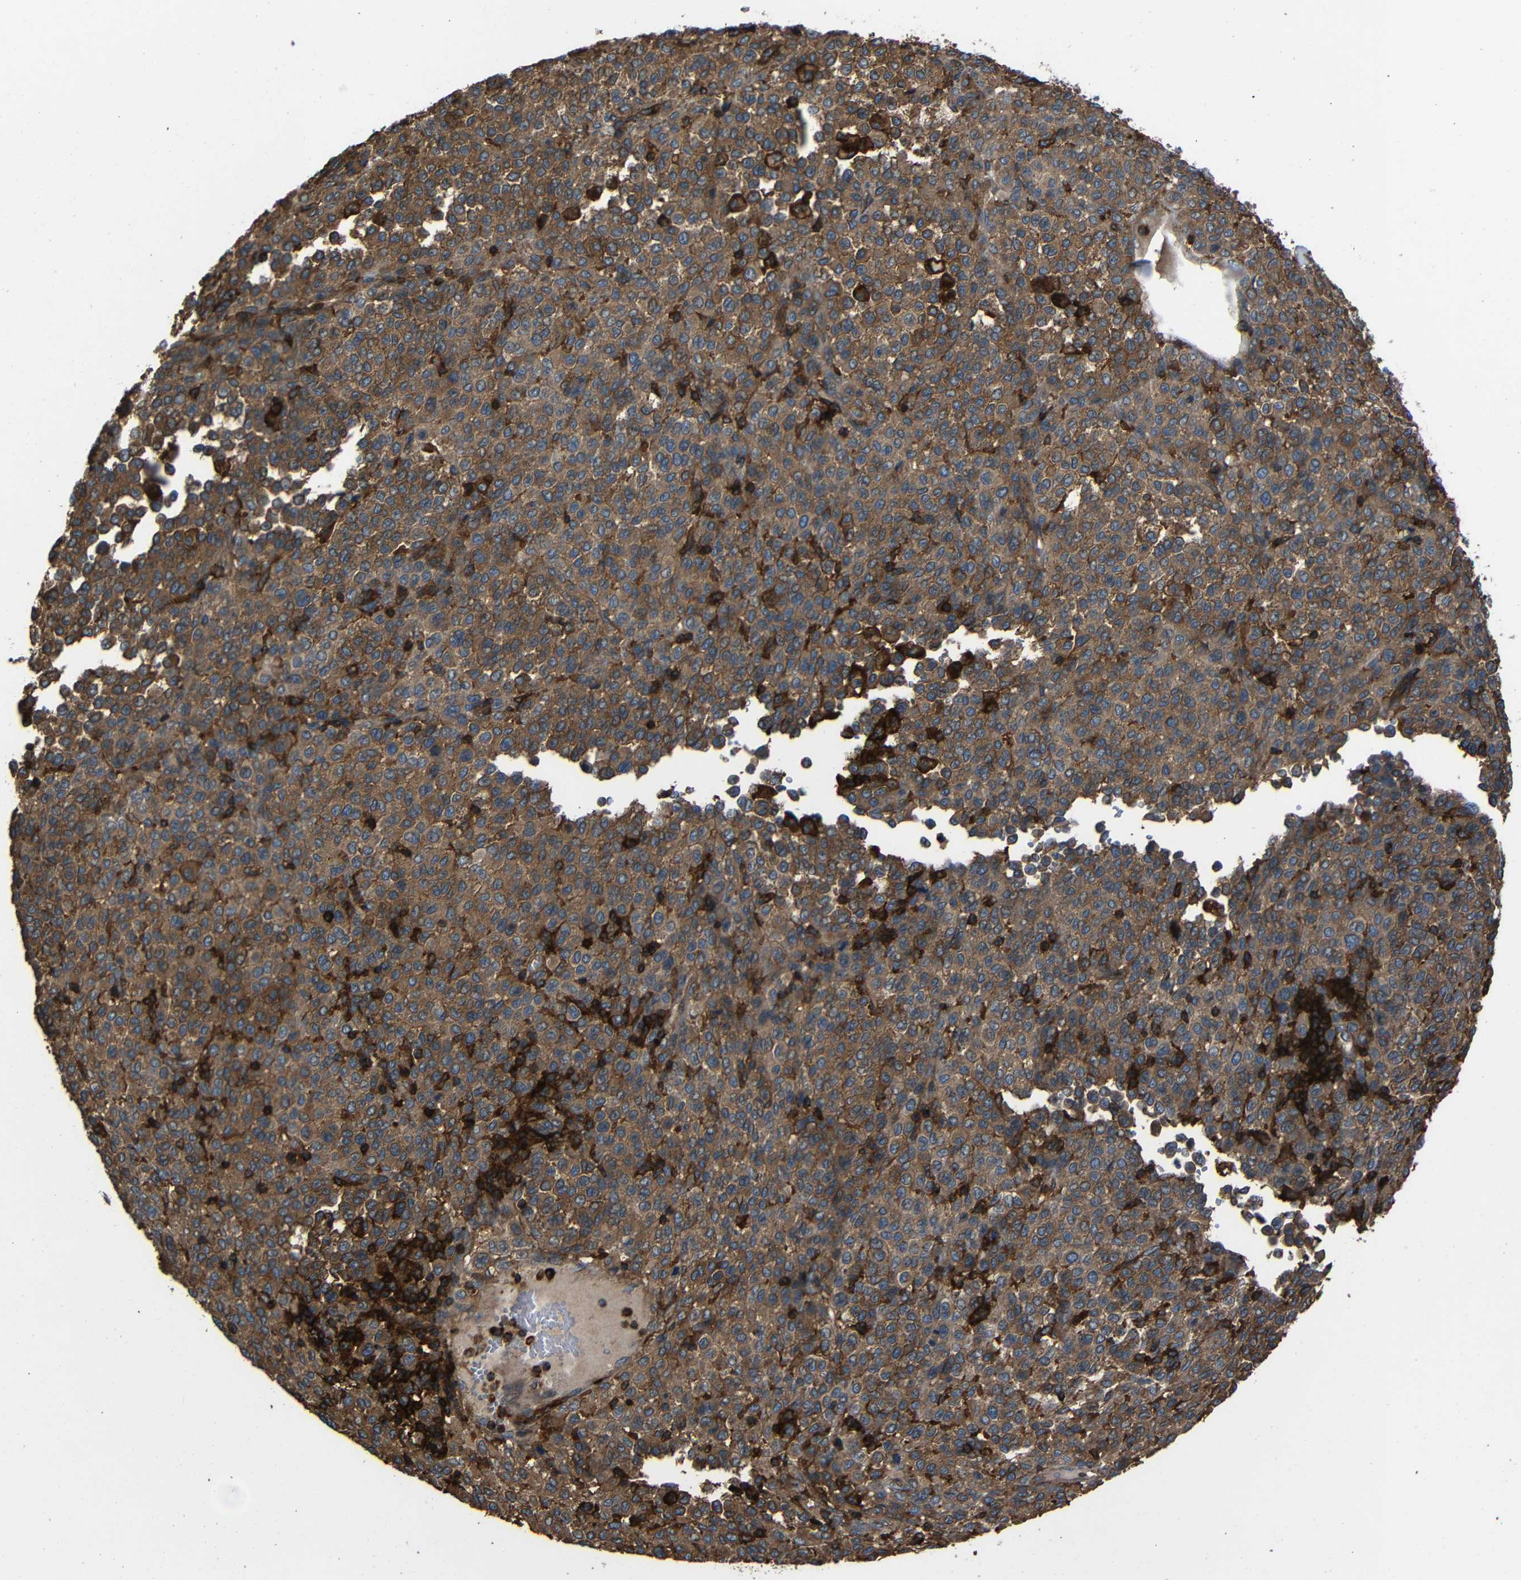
{"staining": {"intensity": "moderate", "quantity": ">75%", "location": "cytoplasmic/membranous"}, "tissue": "melanoma", "cell_type": "Tumor cells", "image_type": "cancer", "snomed": [{"axis": "morphology", "description": "Malignant melanoma, Metastatic site"}, {"axis": "topography", "description": "Pancreas"}], "caption": "This micrograph demonstrates IHC staining of malignant melanoma (metastatic site), with medium moderate cytoplasmic/membranous positivity in about >75% of tumor cells.", "gene": "ADGRE5", "patient": {"sex": "female", "age": 30}}